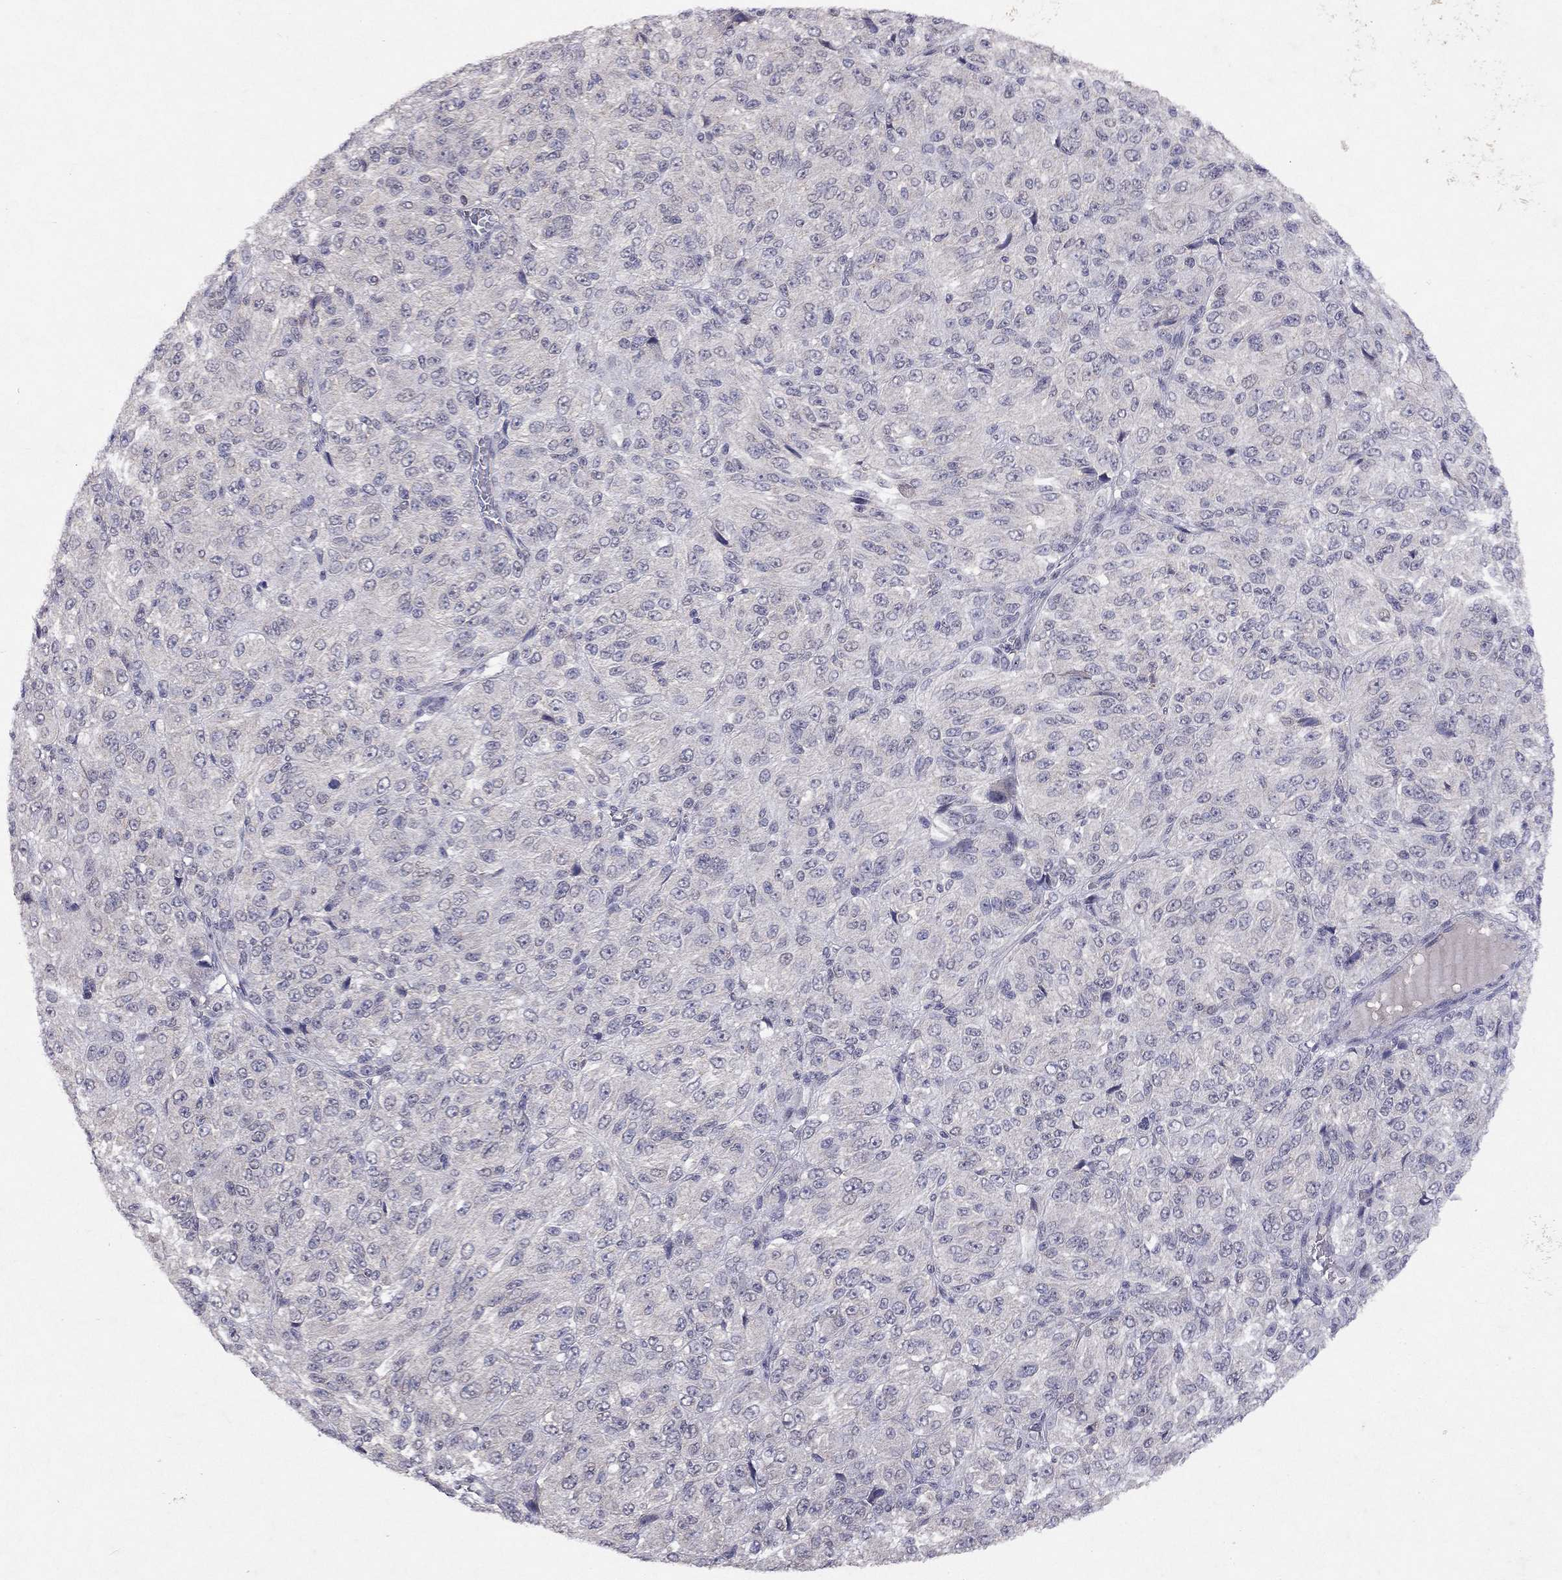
{"staining": {"intensity": "negative", "quantity": "none", "location": "none"}, "tissue": "melanoma", "cell_type": "Tumor cells", "image_type": "cancer", "snomed": [{"axis": "morphology", "description": "Malignant melanoma, Metastatic site"}, {"axis": "topography", "description": "Brain"}], "caption": "IHC of human malignant melanoma (metastatic site) exhibits no positivity in tumor cells.", "gene": "ESR2", "patient": {"sex": "female", "age": 56}}